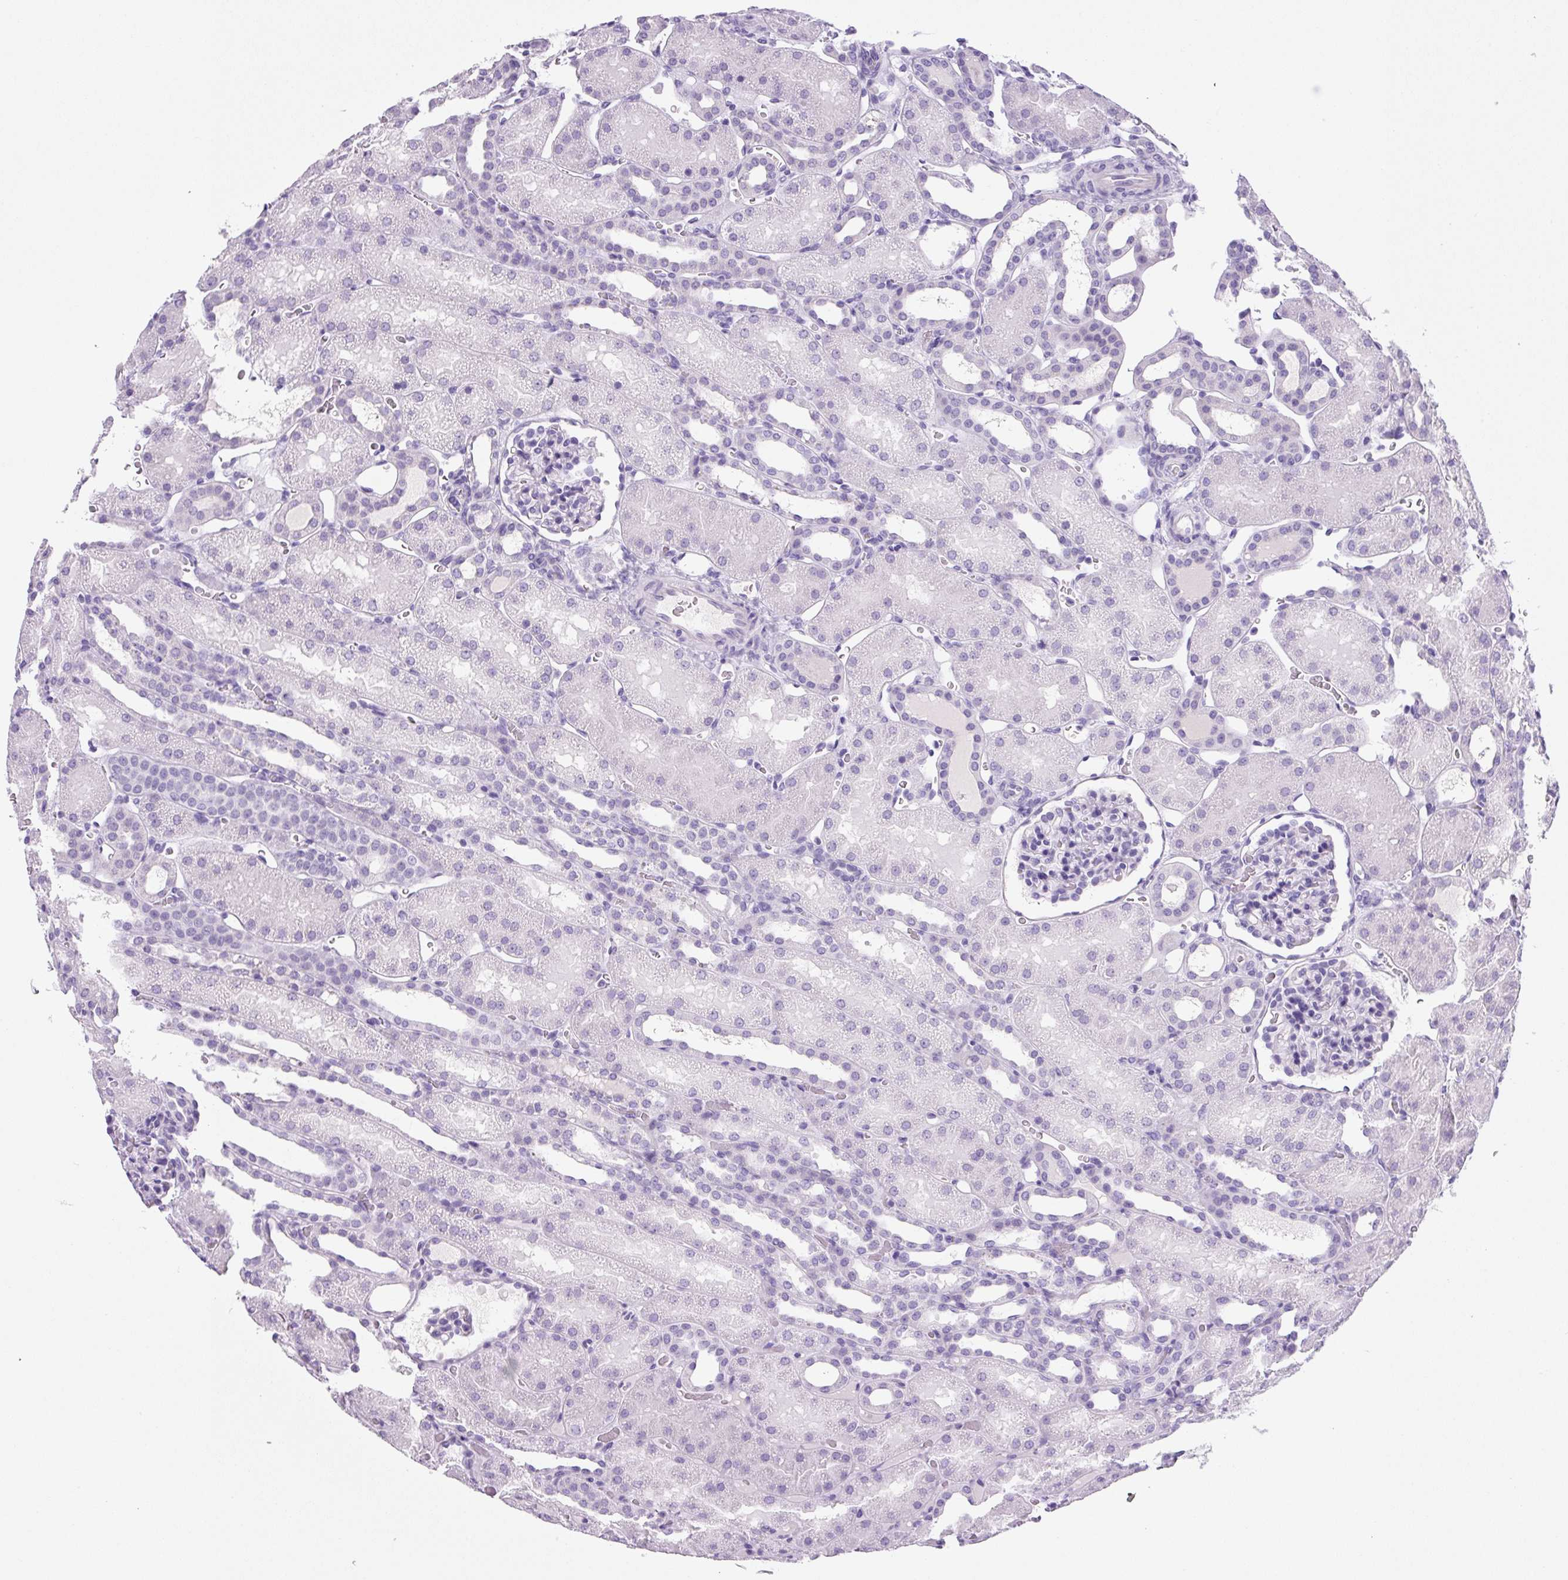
{"staining": {"intensity": "negative", "quantity": "none", "location": "none"}, "tissue": "kidney", "cell_type": "Cells in glomeruli", "image_type": "normal", "snomed": [{"axis": "morphology", "description": "Normal tissue, NOS"}, {"axis": "topography", "description": "Kidney"}], "caption": "The histopathology image shows no staining of cells in glomeruli in normal kidney. (Brightfield microscopy of DAB (3,3'-diaminobenzidine) IHC at high magnification).", "gene": "PRRT1", "patient": {"sex": "male", "age": 2}}